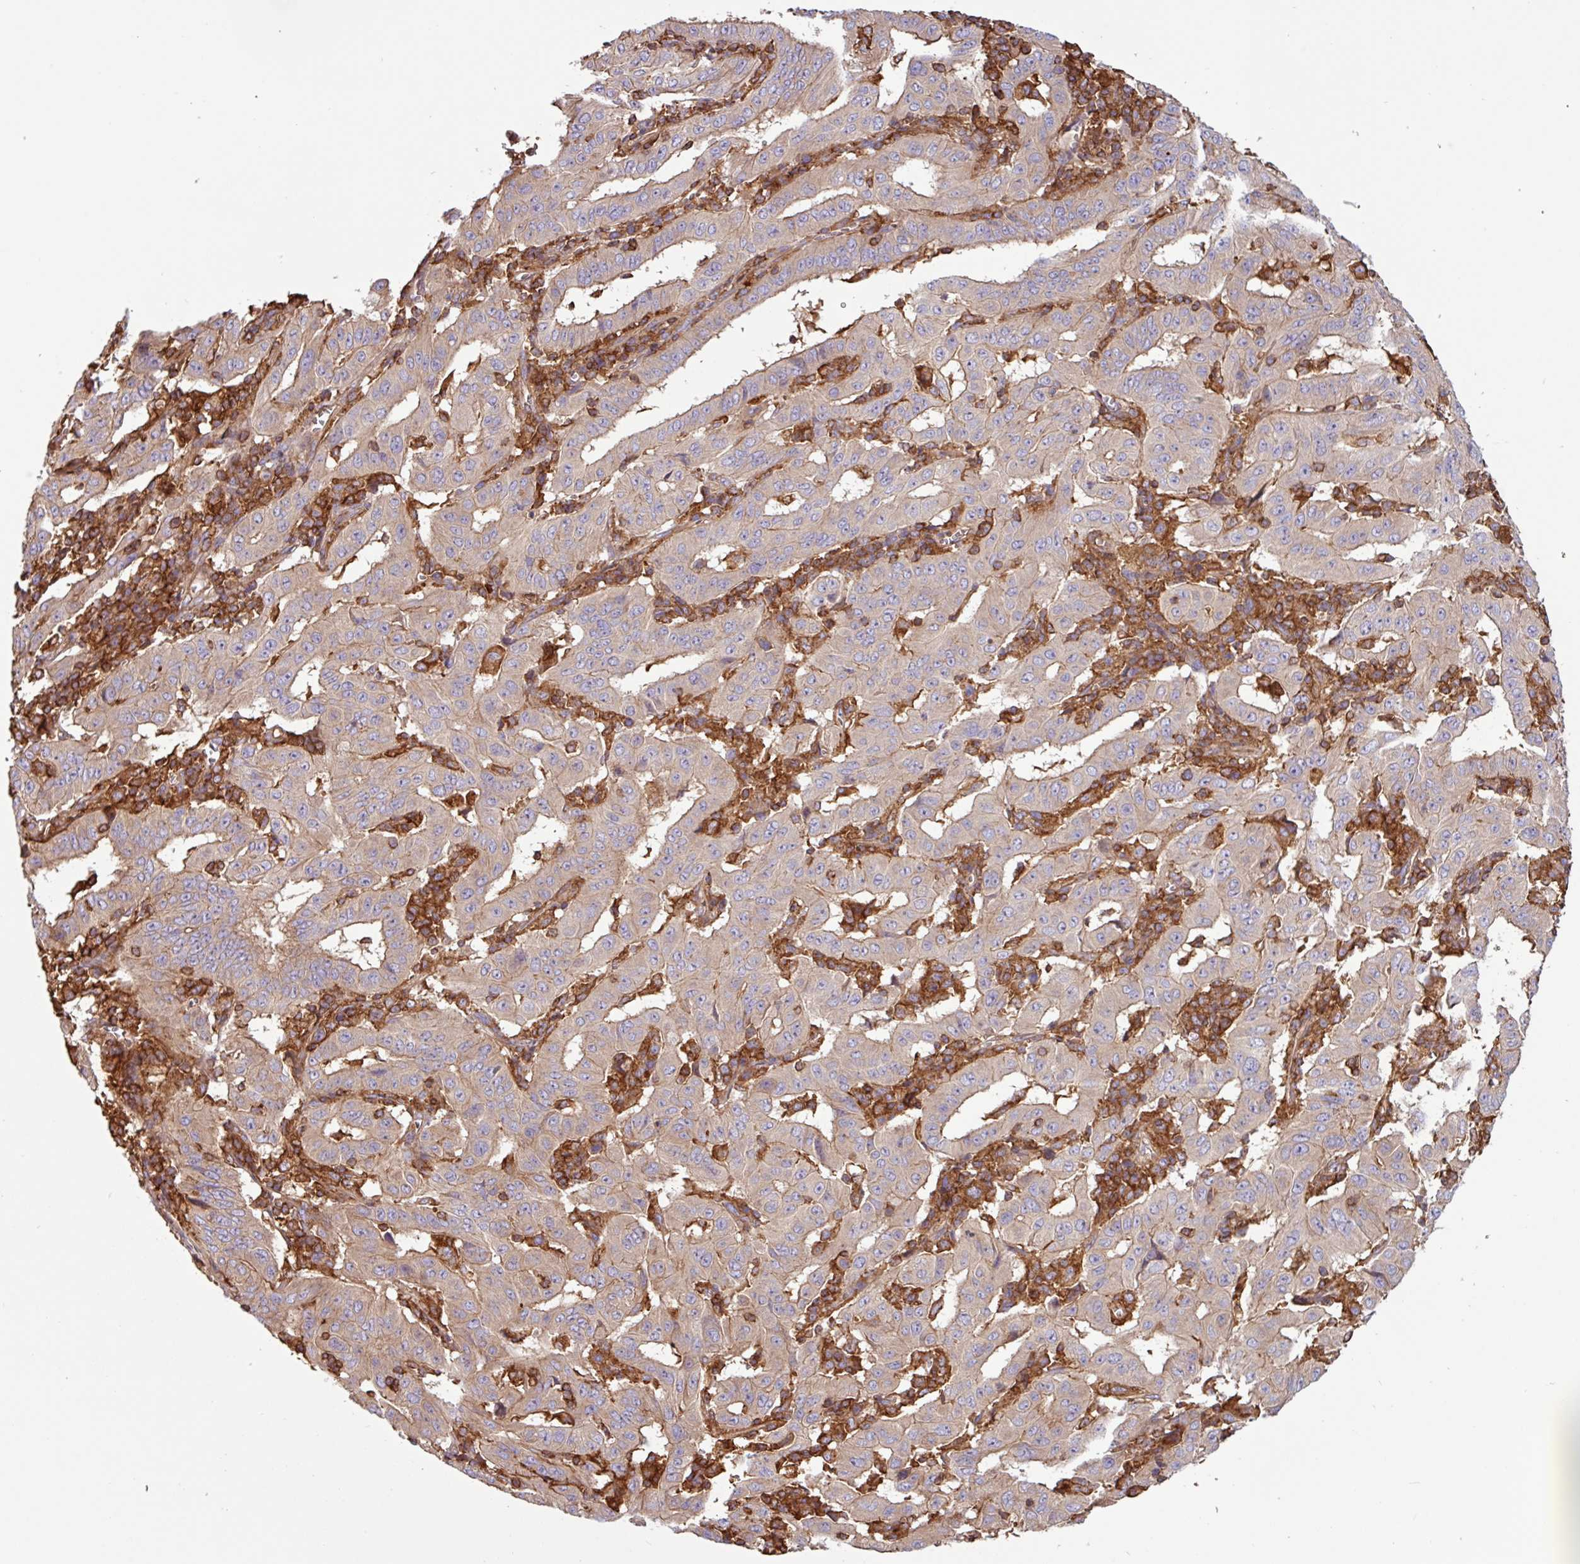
{"staining": {"intensity": "moderate", "quantity": ">75%", "location": "cytoplasmic/membranous"}, "tissue": "pancreatic cancer", "cell_type": "Tumor cells", "image_type": "cancer", "snomed": [{"axis": "morphology", "description": "Adenocarcinoma, NOS"}, {"axis": "topography", "description": "Pancreas"}], "caption": "The immunohistochemical stain labels moderate cytoplasmic/membranous staining in tumor cells of pancreatic cancer tissue.", "gene": "ACTR3", "patient": {"sex": "male", "age": 63}}